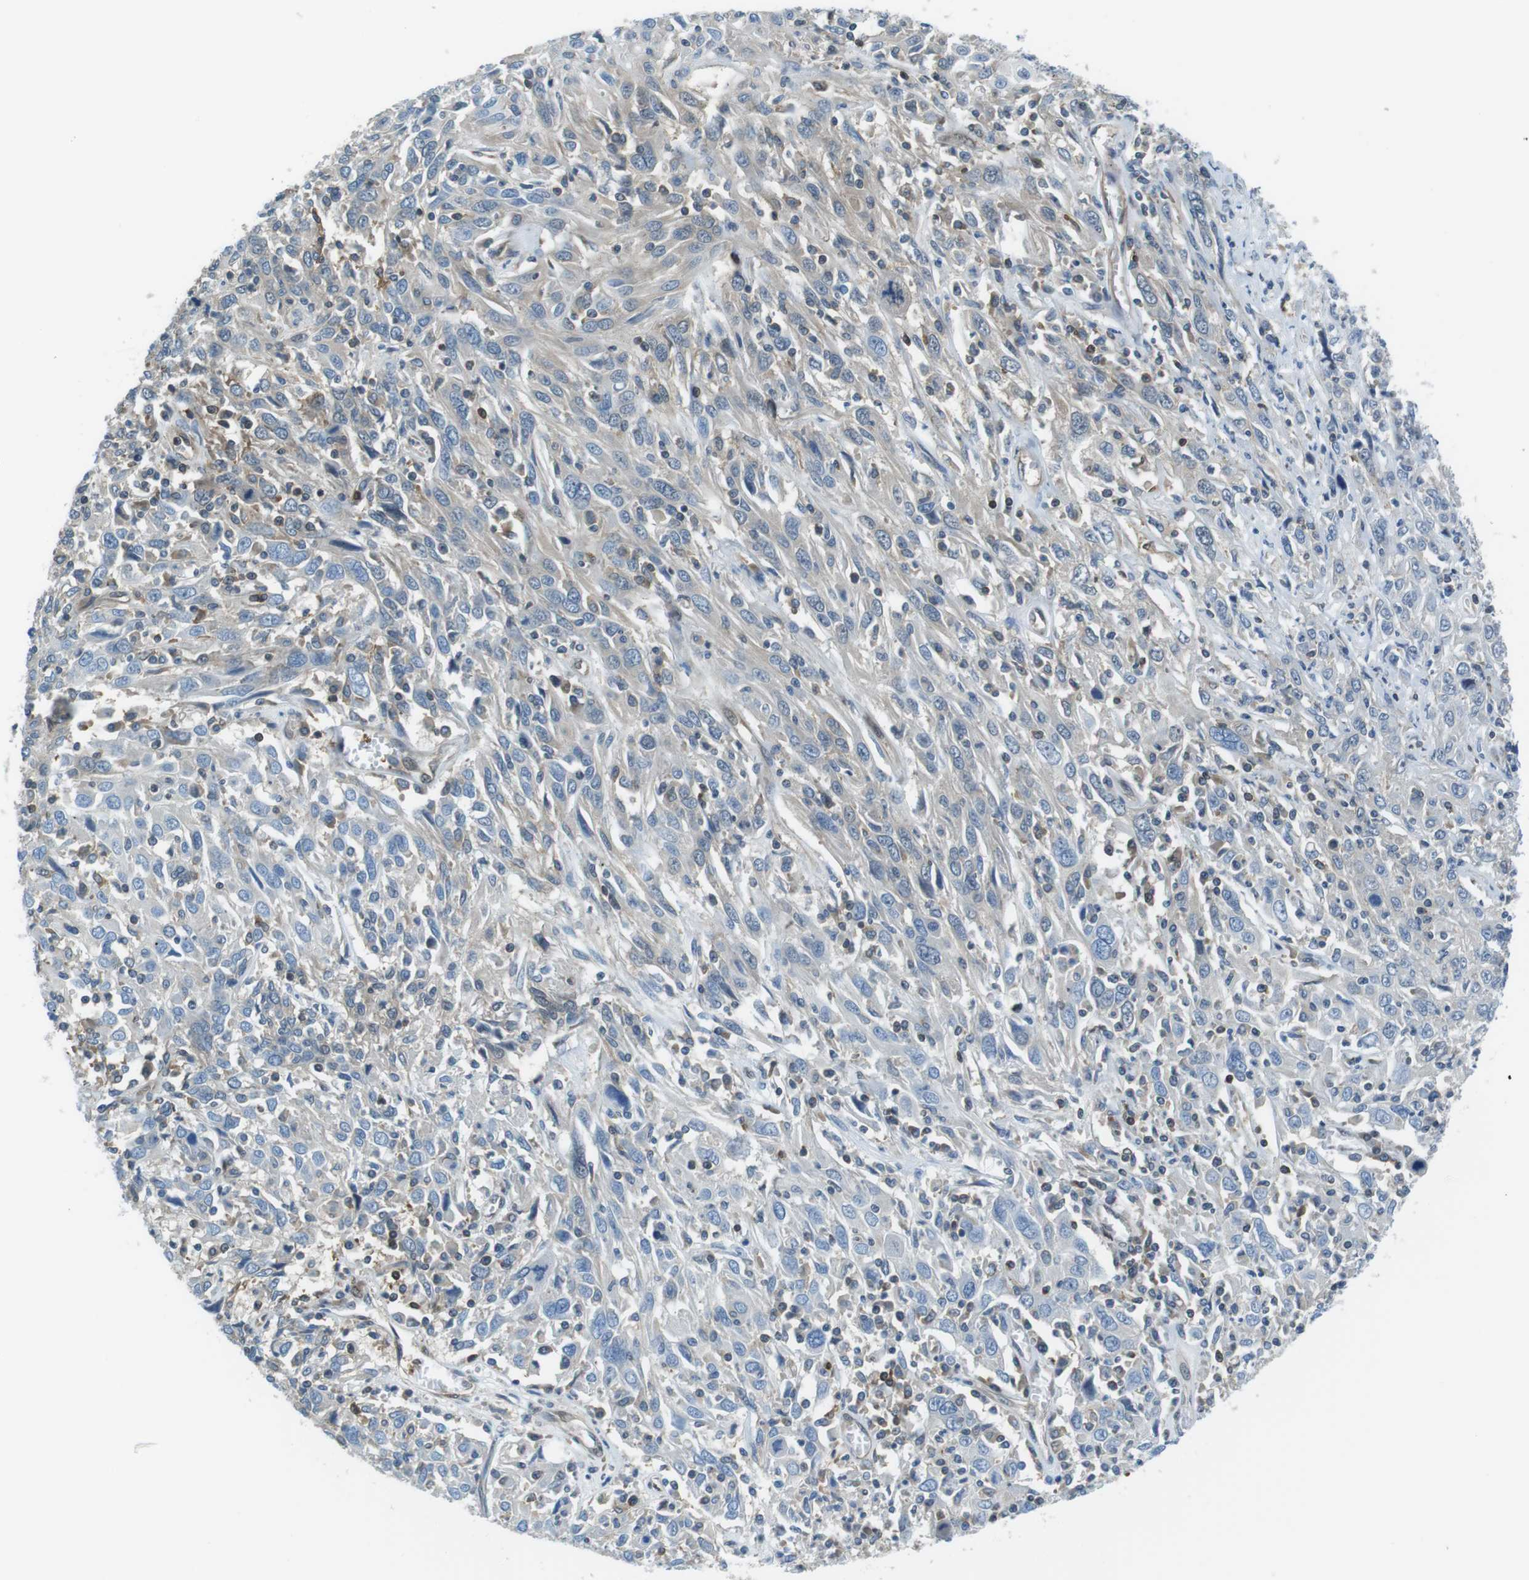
{"staining": {"intensity": "weak", "quantity": "25%-75%", "location": "cytoplasmic/membranous"}, "tissue": "cervical cancer", "cell_type": "Tumor cells", "image_type": "cancer", "snomed": [{"axis": "morphology", "description": "Squamous cell carcinoma, NOS"}, {"axis": "topography", "description": "Cervix"}], "caption": "Cervical squamous cell carcinoma was stained to show a protein in brown. There is low levels of weak cytoplasmic/membranous positivity in about 25%-75% of tumor cells.", "gene": "TES", "patient": {"sex": "female", "age": 46}}